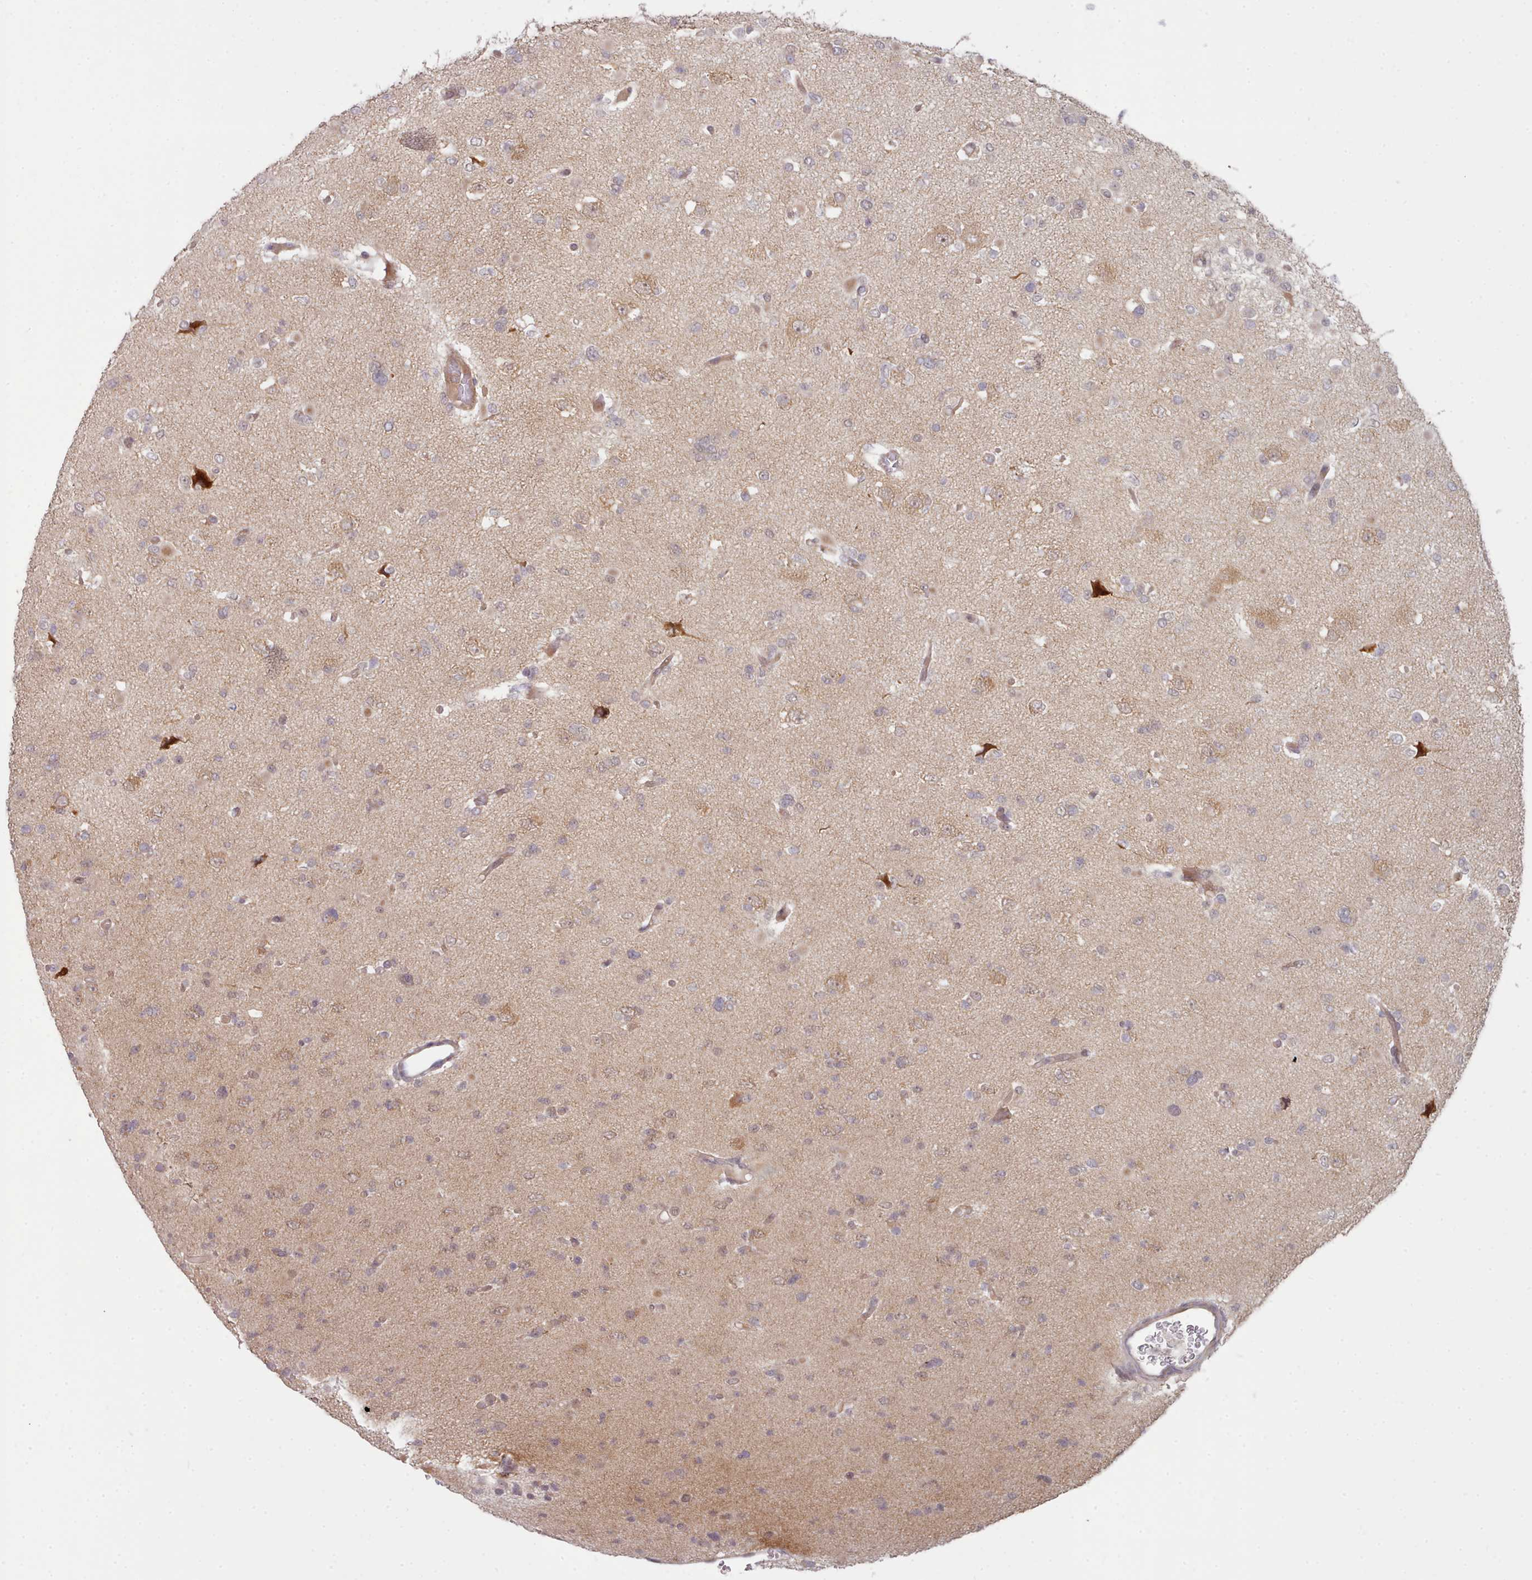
{"staining": {"intensity": "weak", "quantity": "25%-75%", "location": "cytoplasmic/membranous"}, "tissue": "glioma", "cell_type": "Tumor cells", "image_type": "cancer", "snomed": [{"axis": "morphology", "description": "Glioma, malignant, Low grade"}, {"axis": "topography", "description": "Brain"}], "caption": "Protein expression analysis of human malignant low-grade glioma reveals weak cytoplasmic/membranous expression in about 25%-75% of tumor cells.", "gene": "TRIM26", "patient": {"sex": "female", "age": 22}}